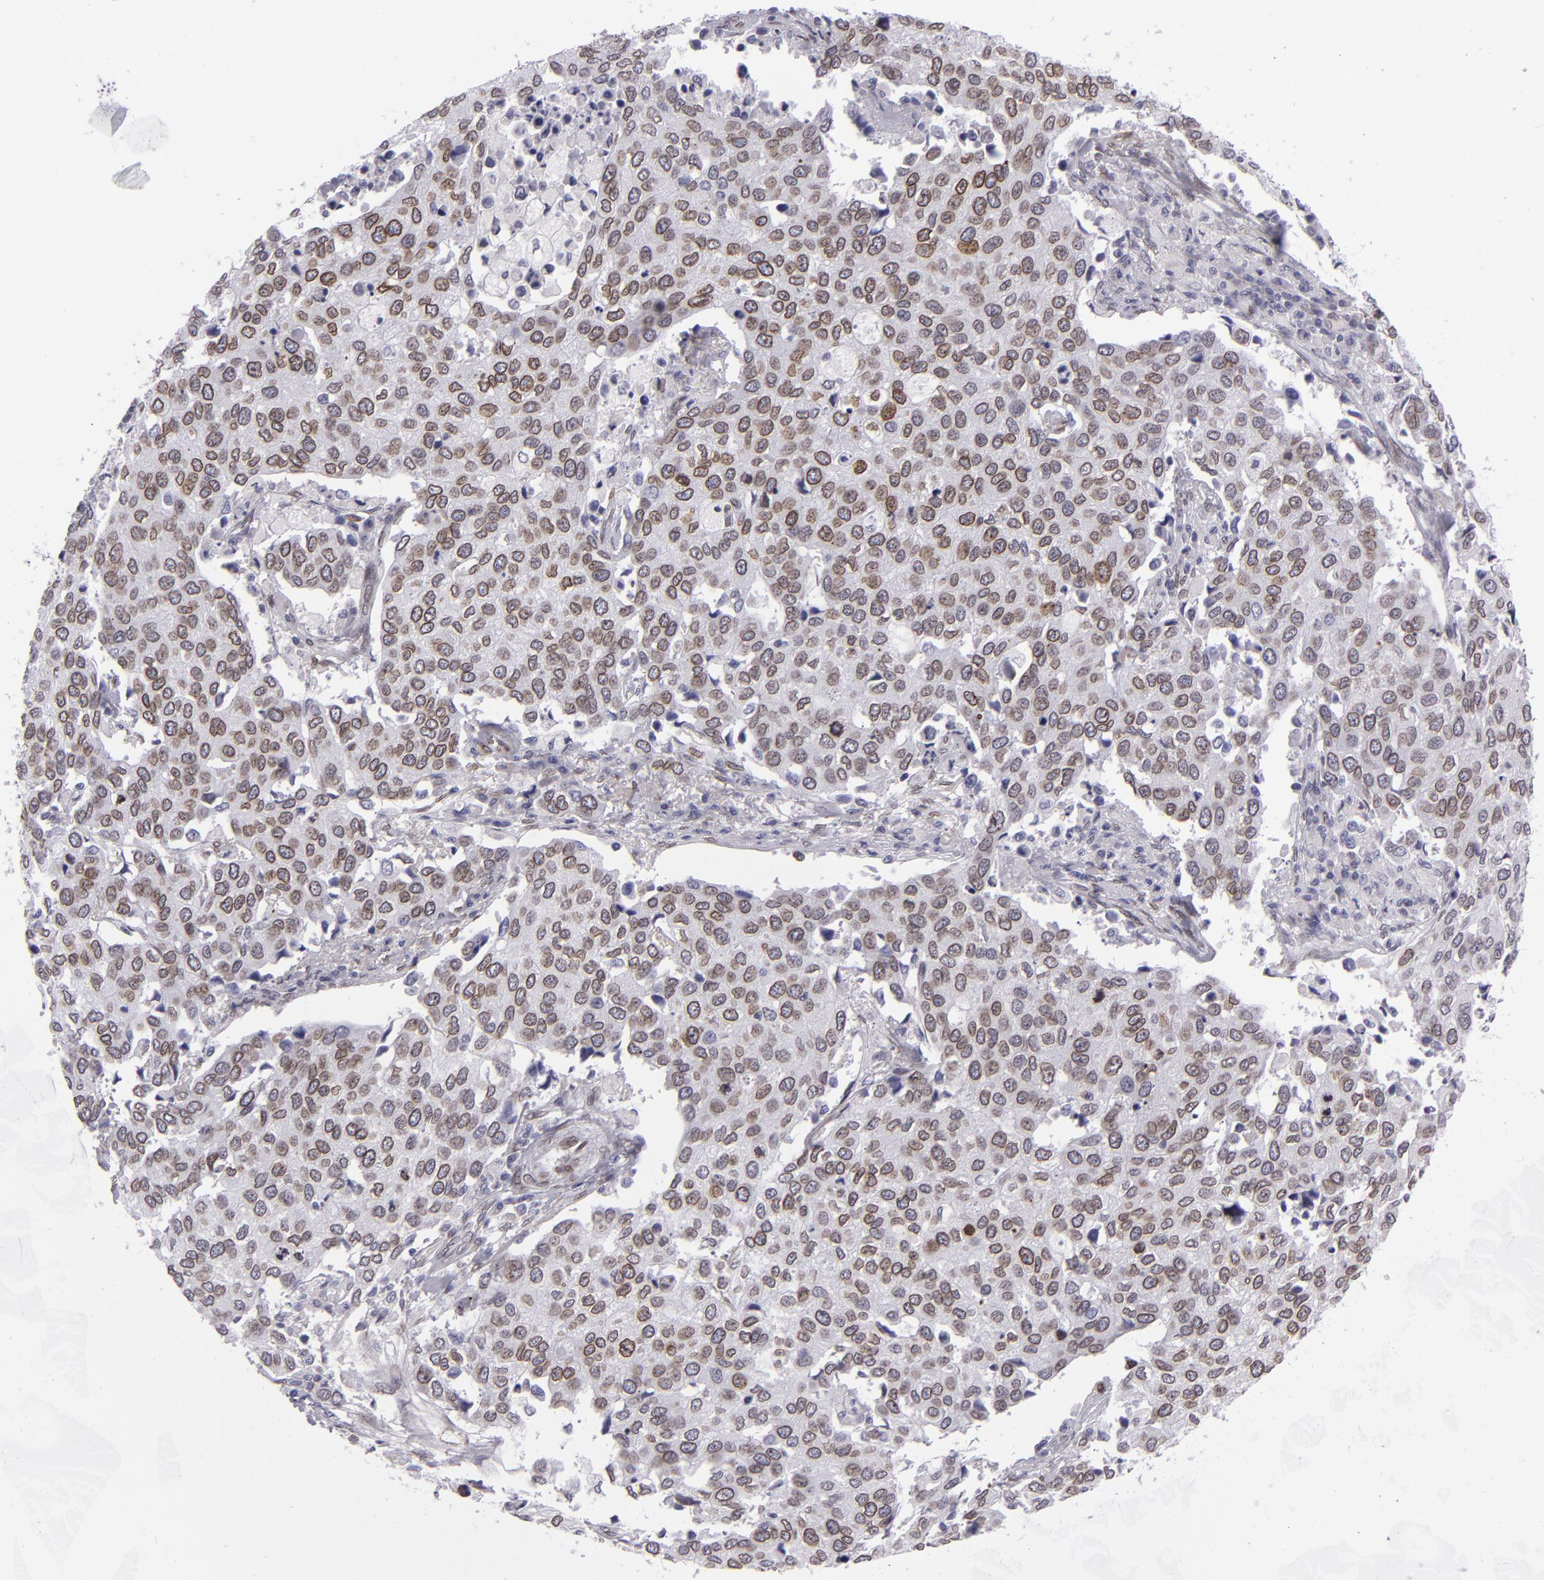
{"staining": {"intensity": "moderate", "quantity": ">75%", "location": "nuclear"}, "tissue": "cervical cancer", "cell_type": "Tumor cells", "image_type": "cancer", "snomed": [{"axis": "morphology", "description": "Squamous cell carcinoma, NOS"}, {"axis": "topography", "description": "Cervix"}], "caption": "Immunohistochemical staining of human squamous cell carcinoma (cervical) exhibits moderate nuclear protein staining in approximately >75% of tumor cells.", "gene": "EMD", "patient": {"sex": "female", "age": 54}}